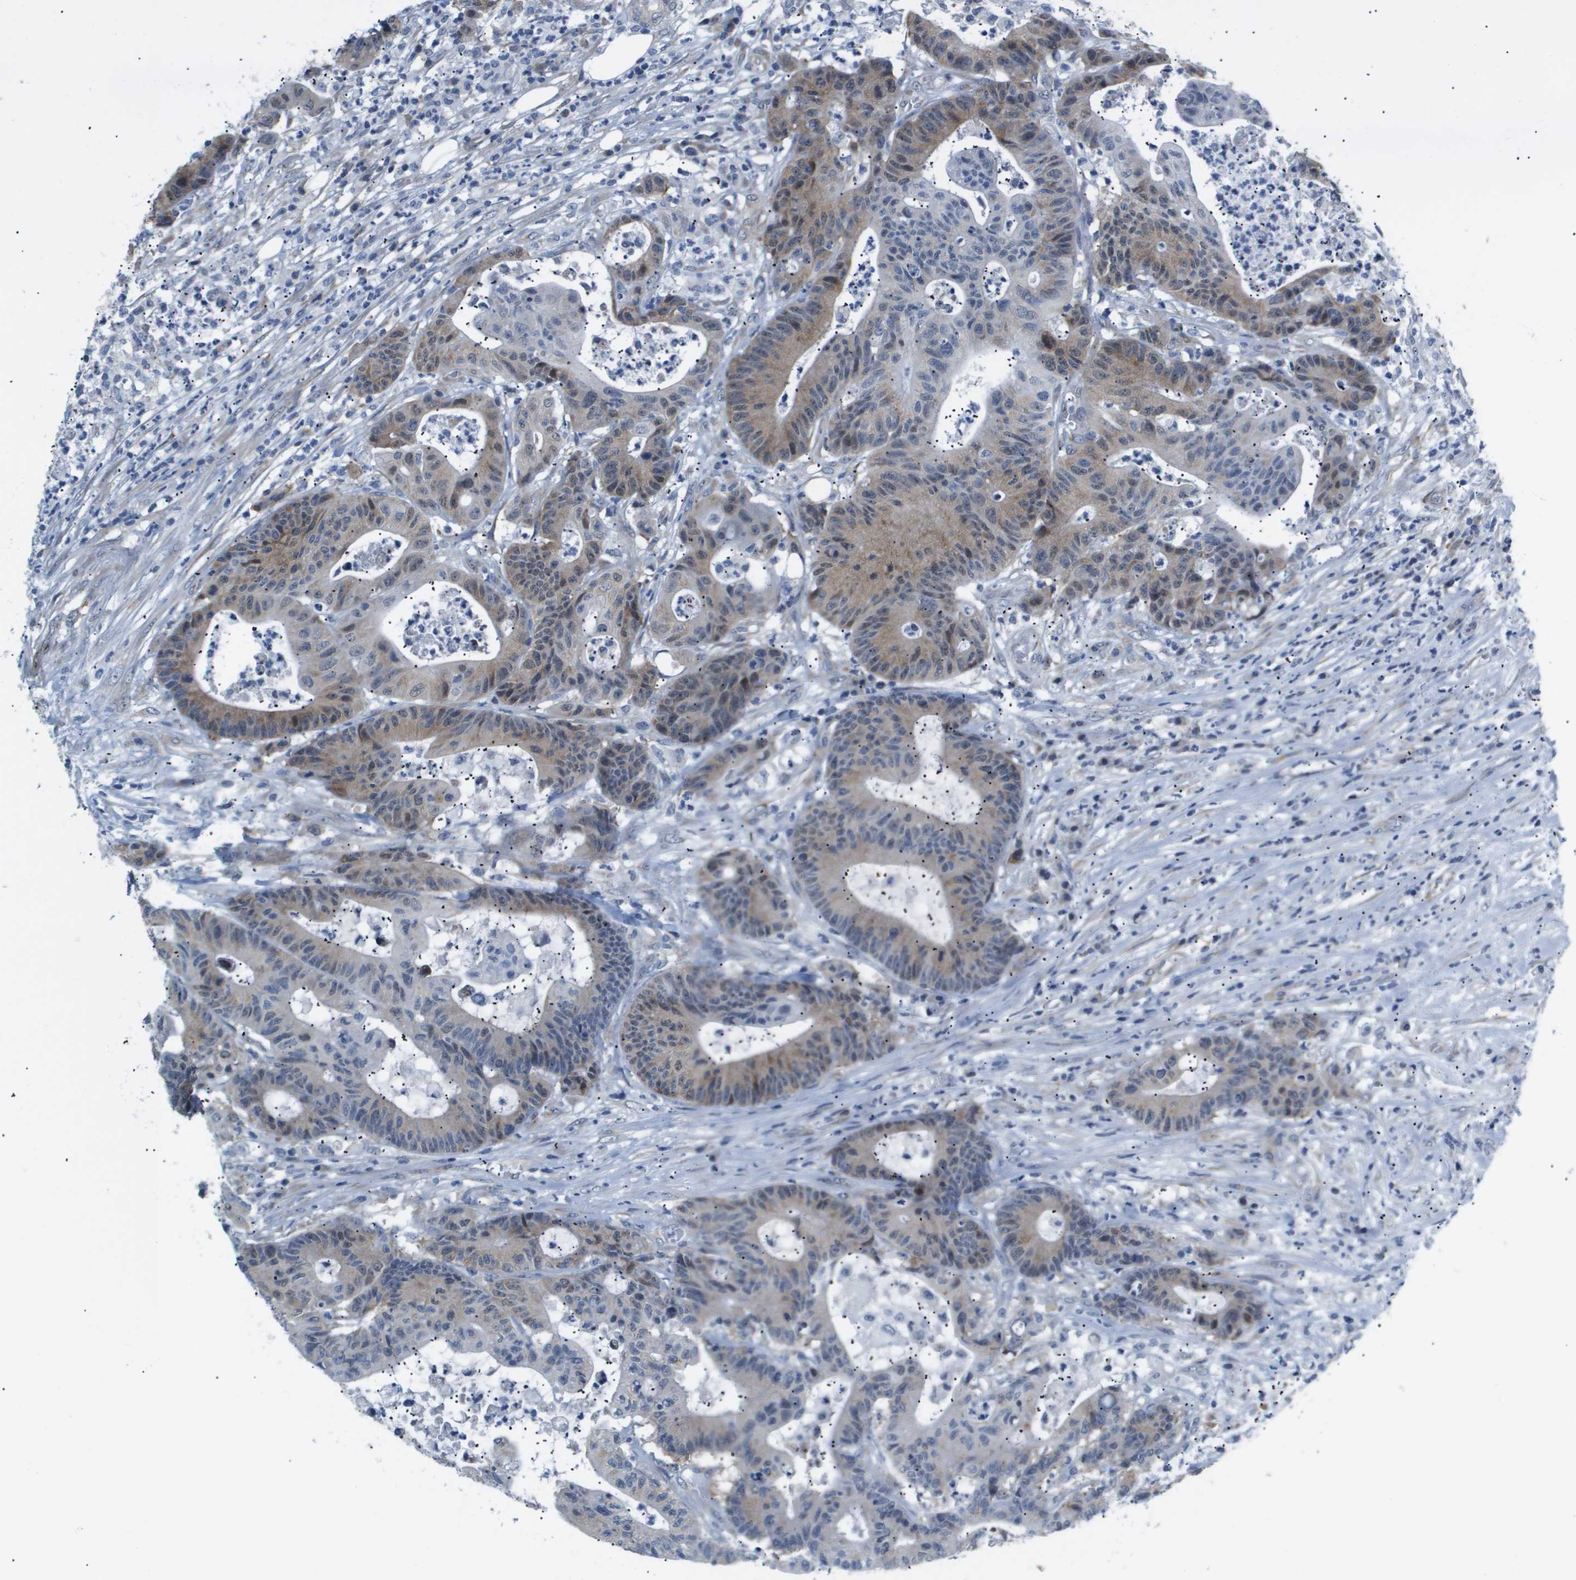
{"staining": {"intensity": "weak", "quantity": "25%-75%", "location": "cytoplasmic/membranous"}, "tissue": "colorectal cancer", "cell_type": "Tumor cells", "image_type": "cancer", "snomed": [{"axis": "morphology", "description": "Adenocarcinoma, NOS"}, {"axis": "topography", "description": "Colon"}], "caption": "A photomicrograph showing weak cytoplasmic/membranous expression in about 25%-75% of tumor cells in colorectal adenocarcinoma, as visualized by brown immunohistochemical staining.", "gene": "OTUD5", "patient": {"sex": "female", "age": 84}}